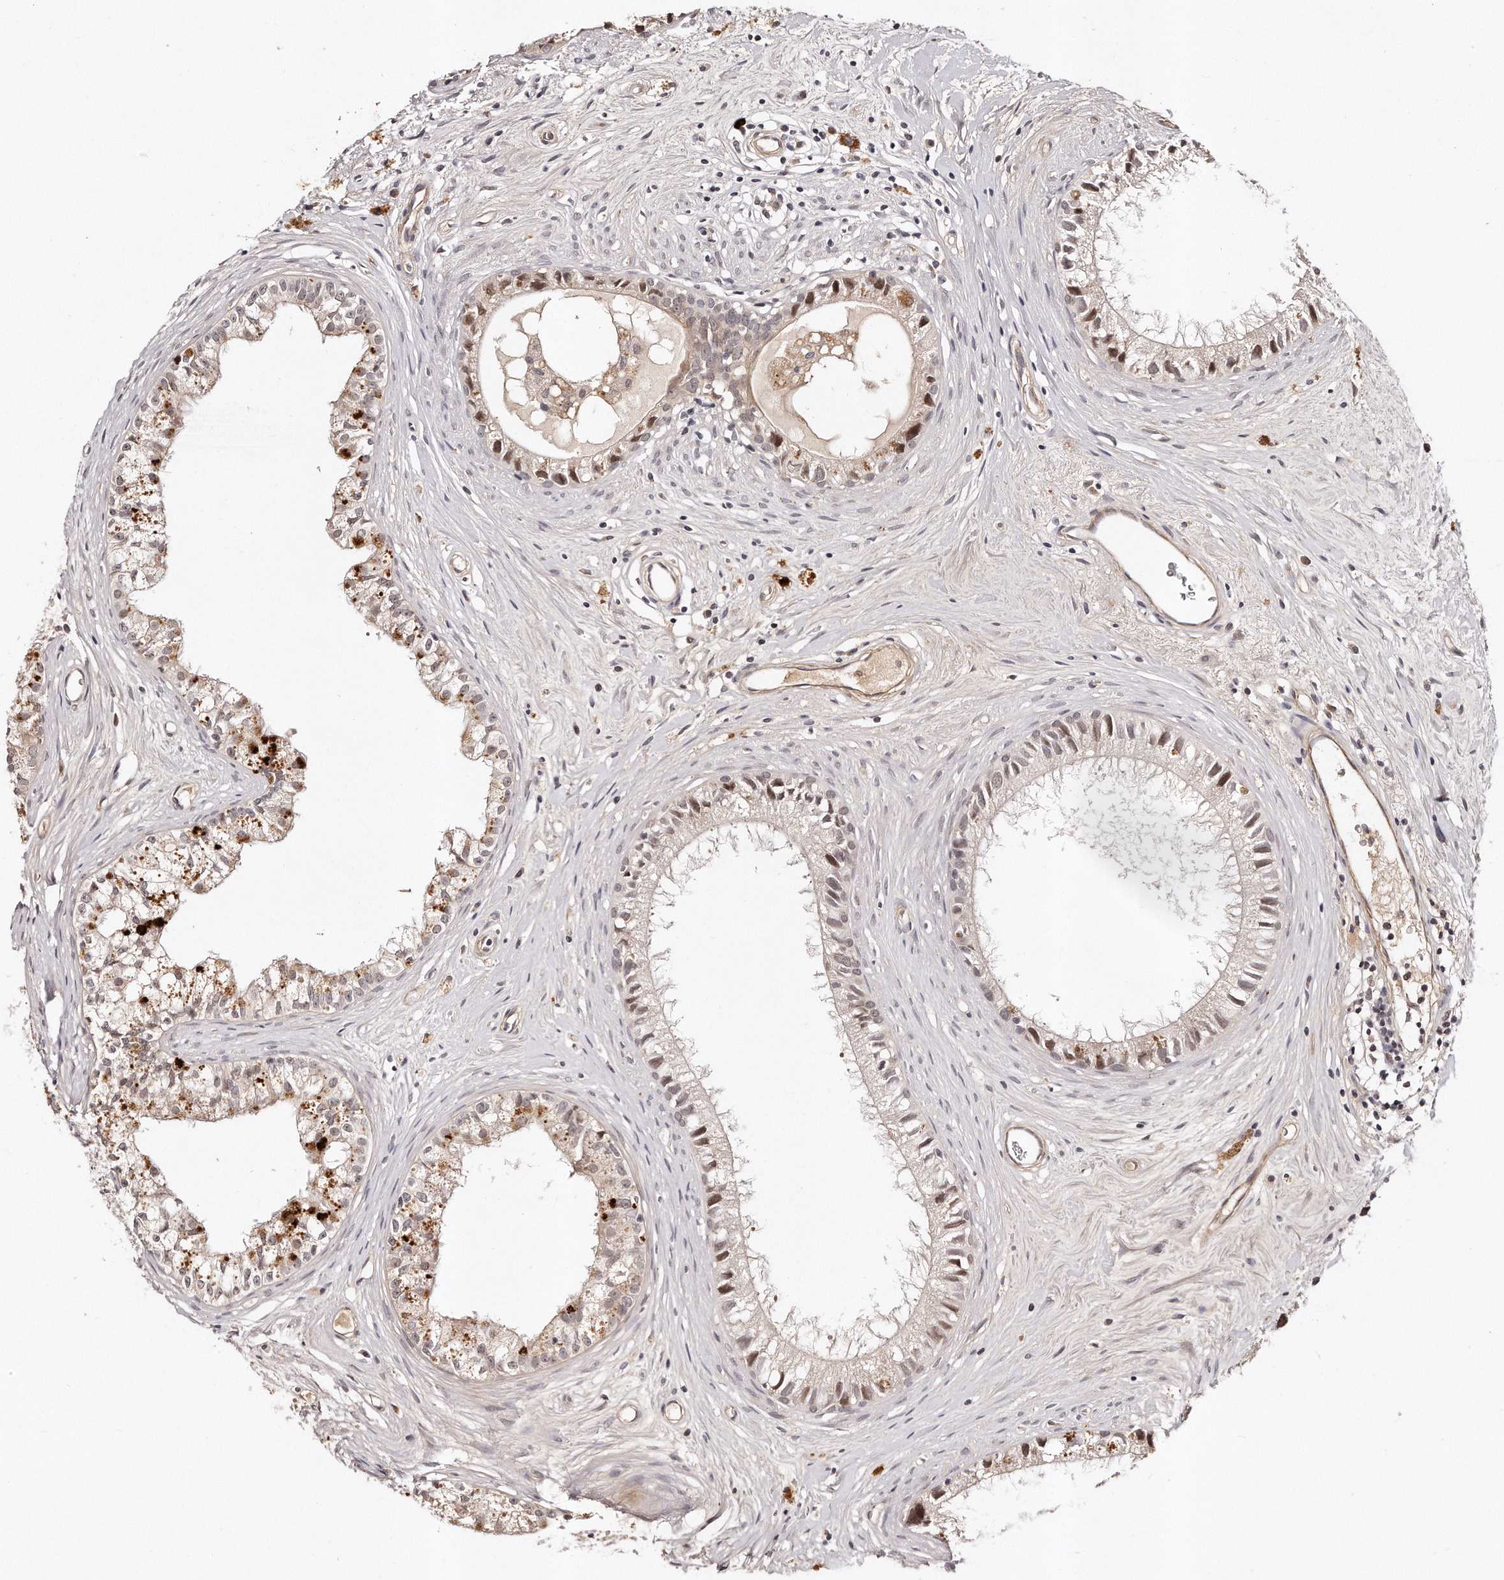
{"staining": {"intensity": "moderate", "quantity": "<25%", "location": "nuclear"}, "tissue": "epididymis", "cell_type": "Glandular cells", "image_type": "normal", "snomed": [{"axis": "morphology", "description": "Normal tissue, NOS"}, {"axis": "topography", "description": "Epididymis"}], "caption": "Immunohistochemical staining of normal human epididymis demonstrates low levels of moderate nuclear positivity in approximately <25% of glandular cells.", "gene": "SOX4", "patient": {"sex": "male", "age": 80}}